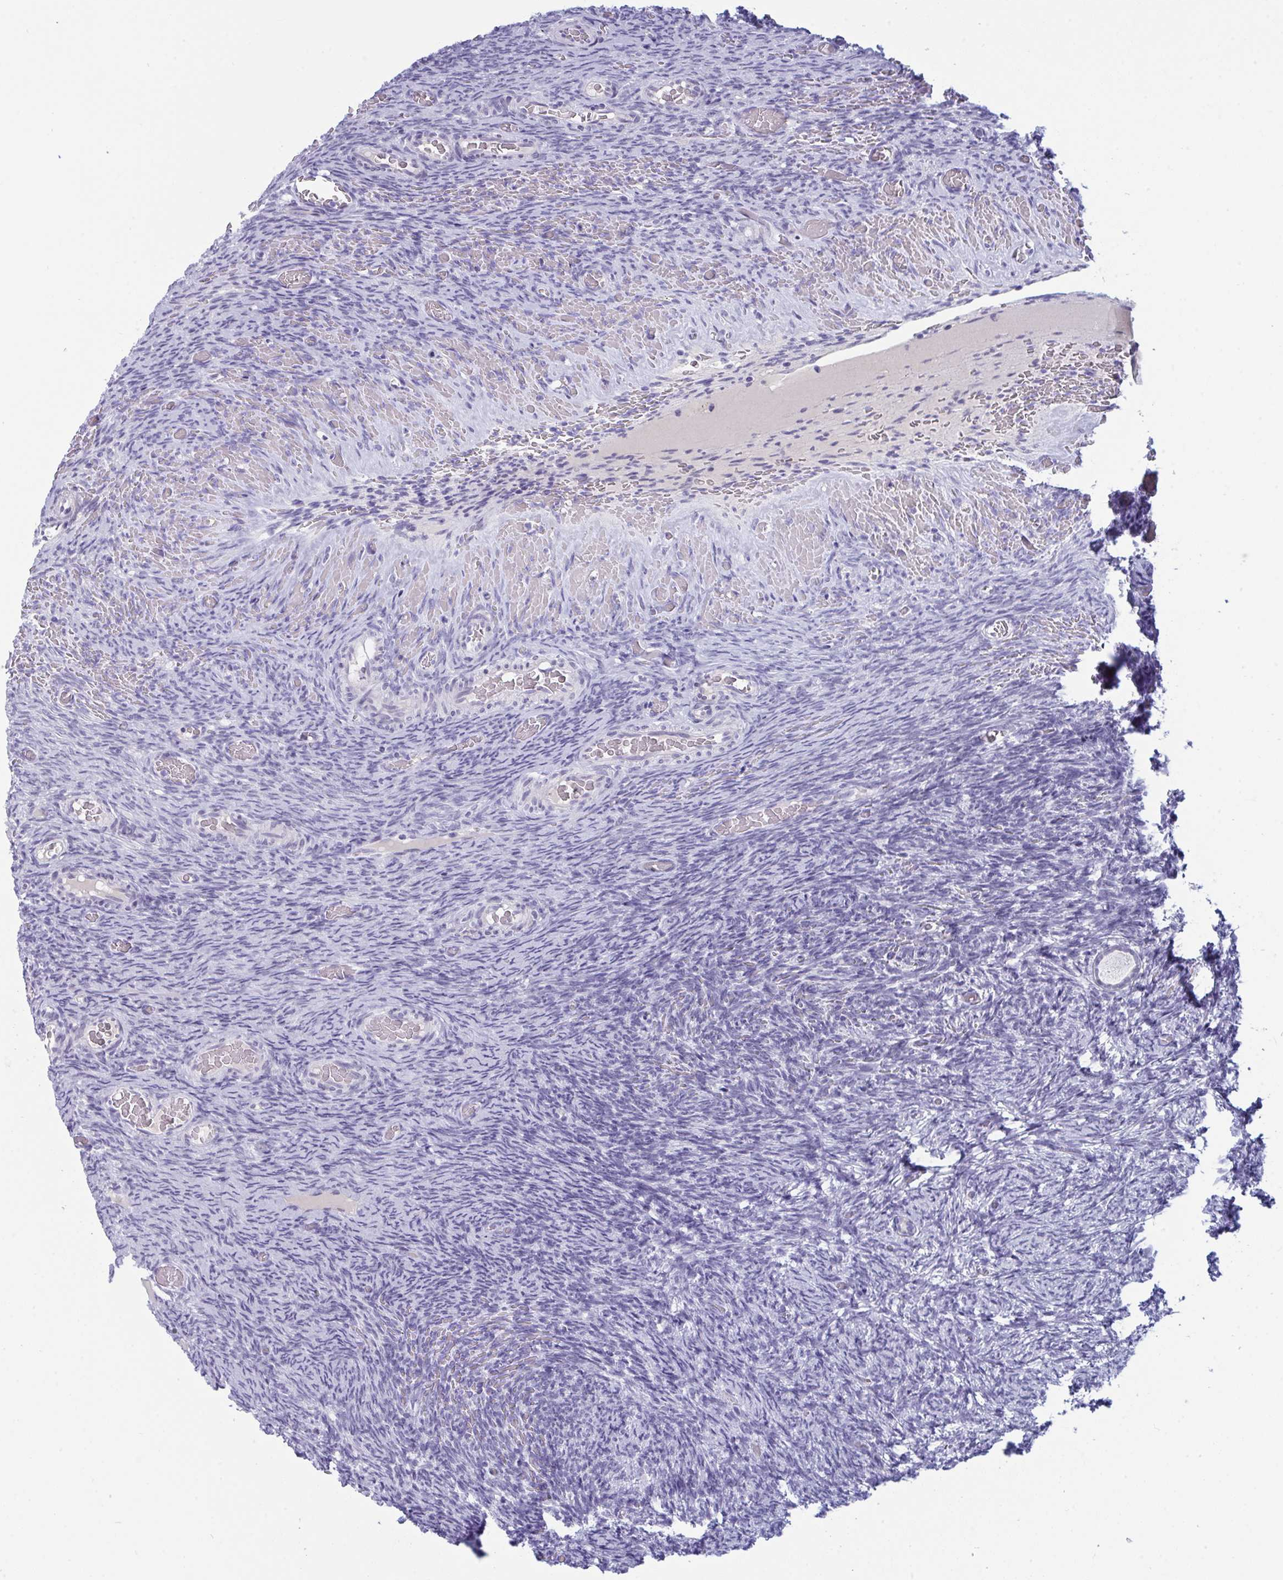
{"staining": {"intensity": "negative", "quantity": "none", "location": "none"}, "tissue": "ovary", "cell_type": "Follicle cells", "image_type": "normal", "snomed": [{"axis": "morphology", "description": "Normal tissue, NOS"}, {"axis": "topography", "description": "Ovary"}], "caption": "The micrograph exhibits no staining of follicle cells in unremarkable ovary. Brightfield microscopy of IHC stained with DAB (brown) and hematoxylin (blue), captured at high magnification.", "gene": "PRDM9", "patient": {"sex": "female", "age": 34}}